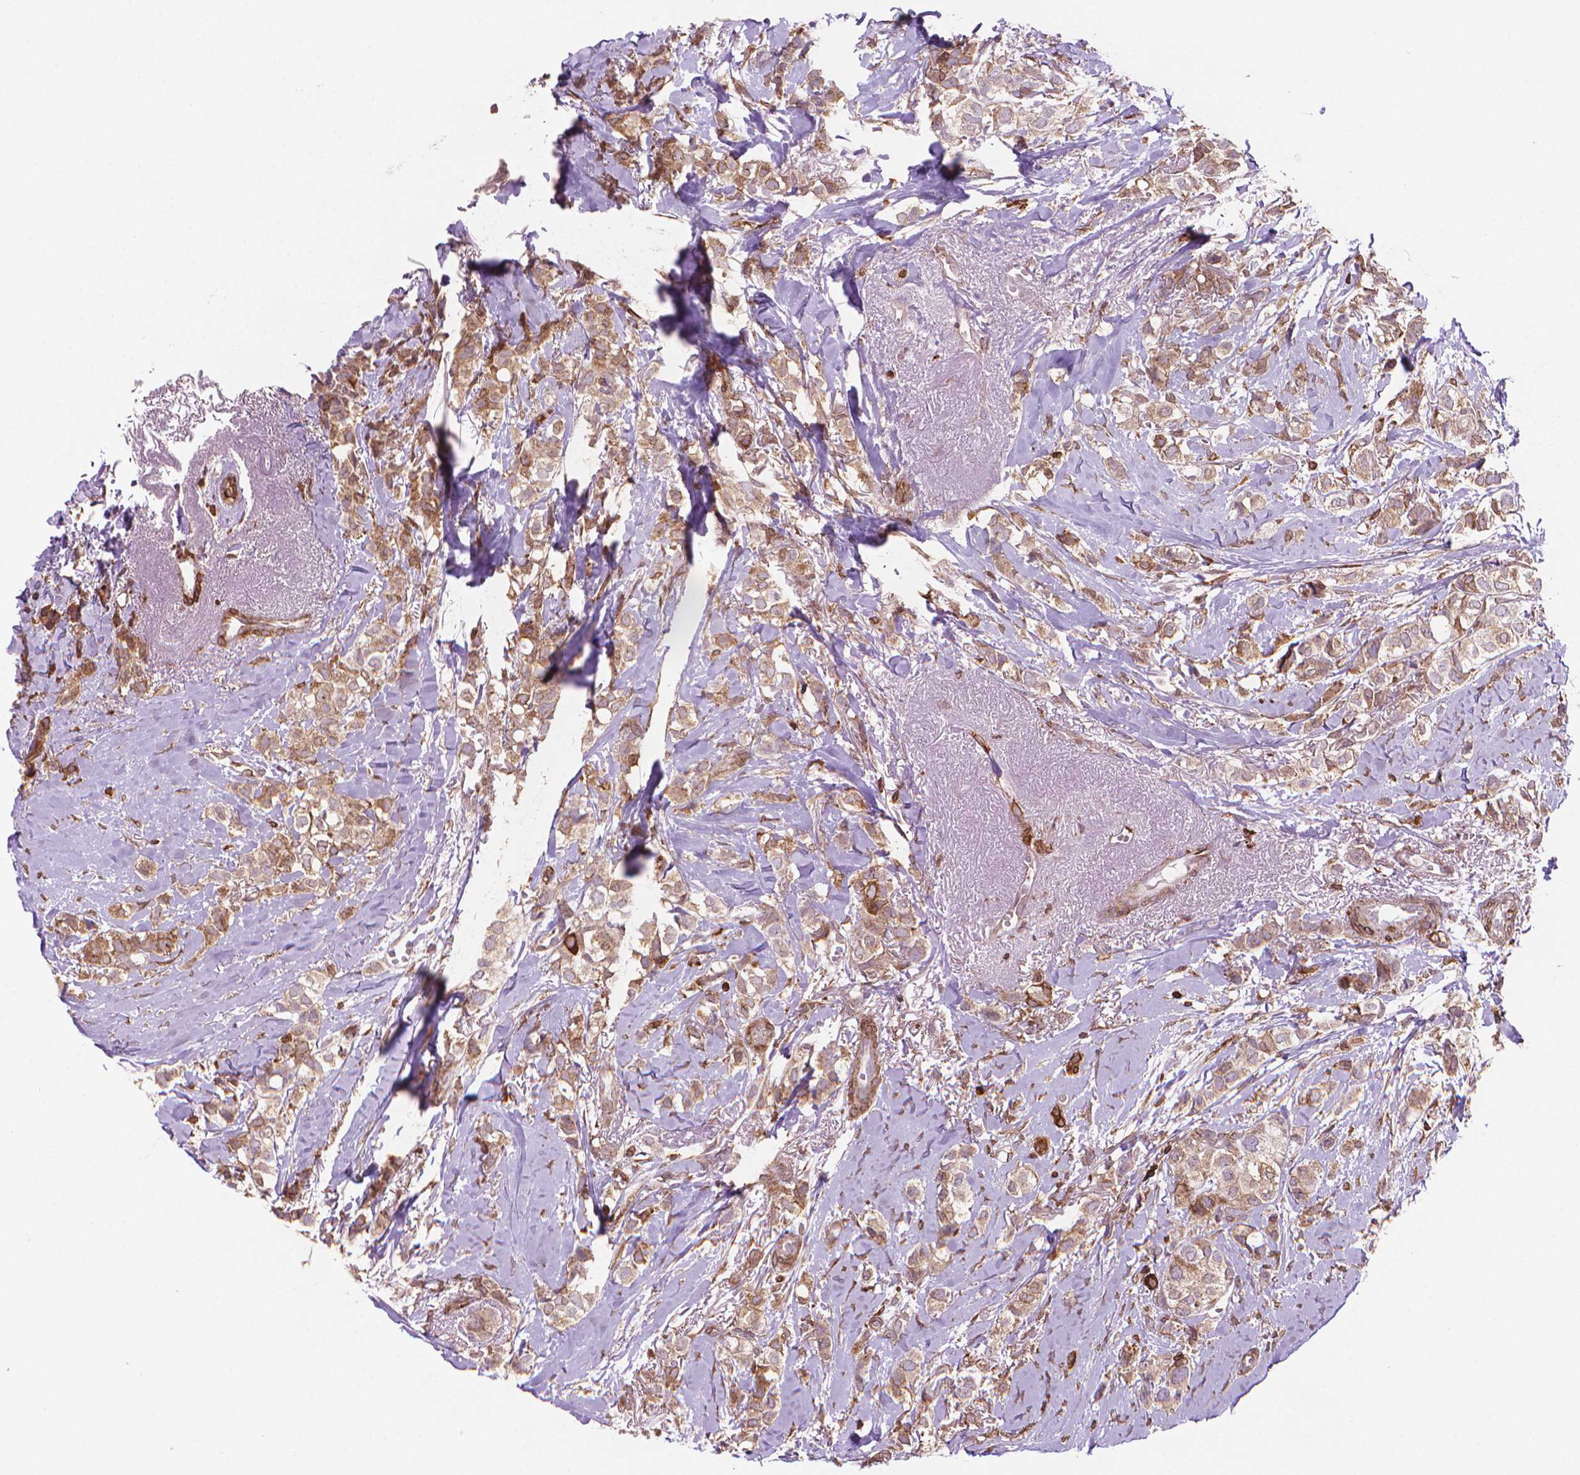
{"staining": {"intensity": "moderate", "quantity": ">75%", "location": "cytoplasmic/membranous"}, "tissue": "breast cancer", "cell_type": "Tumor cells", "image_type": "cancer", "snomed": [{"axis": "morphology", "description": "Duct carcinoma"}, {"axis": "topography", "description": "Breast"}], "caption": "A high-resolution image shows immunohistochemistry staining of infiltrating ductal carcinoma (breast), which reveals moderate cytoplasmic/membranous staining in approximately >75% of tumor cells.", "gene": "BCL2", "patient": {"sex": "female", "age": 85}}